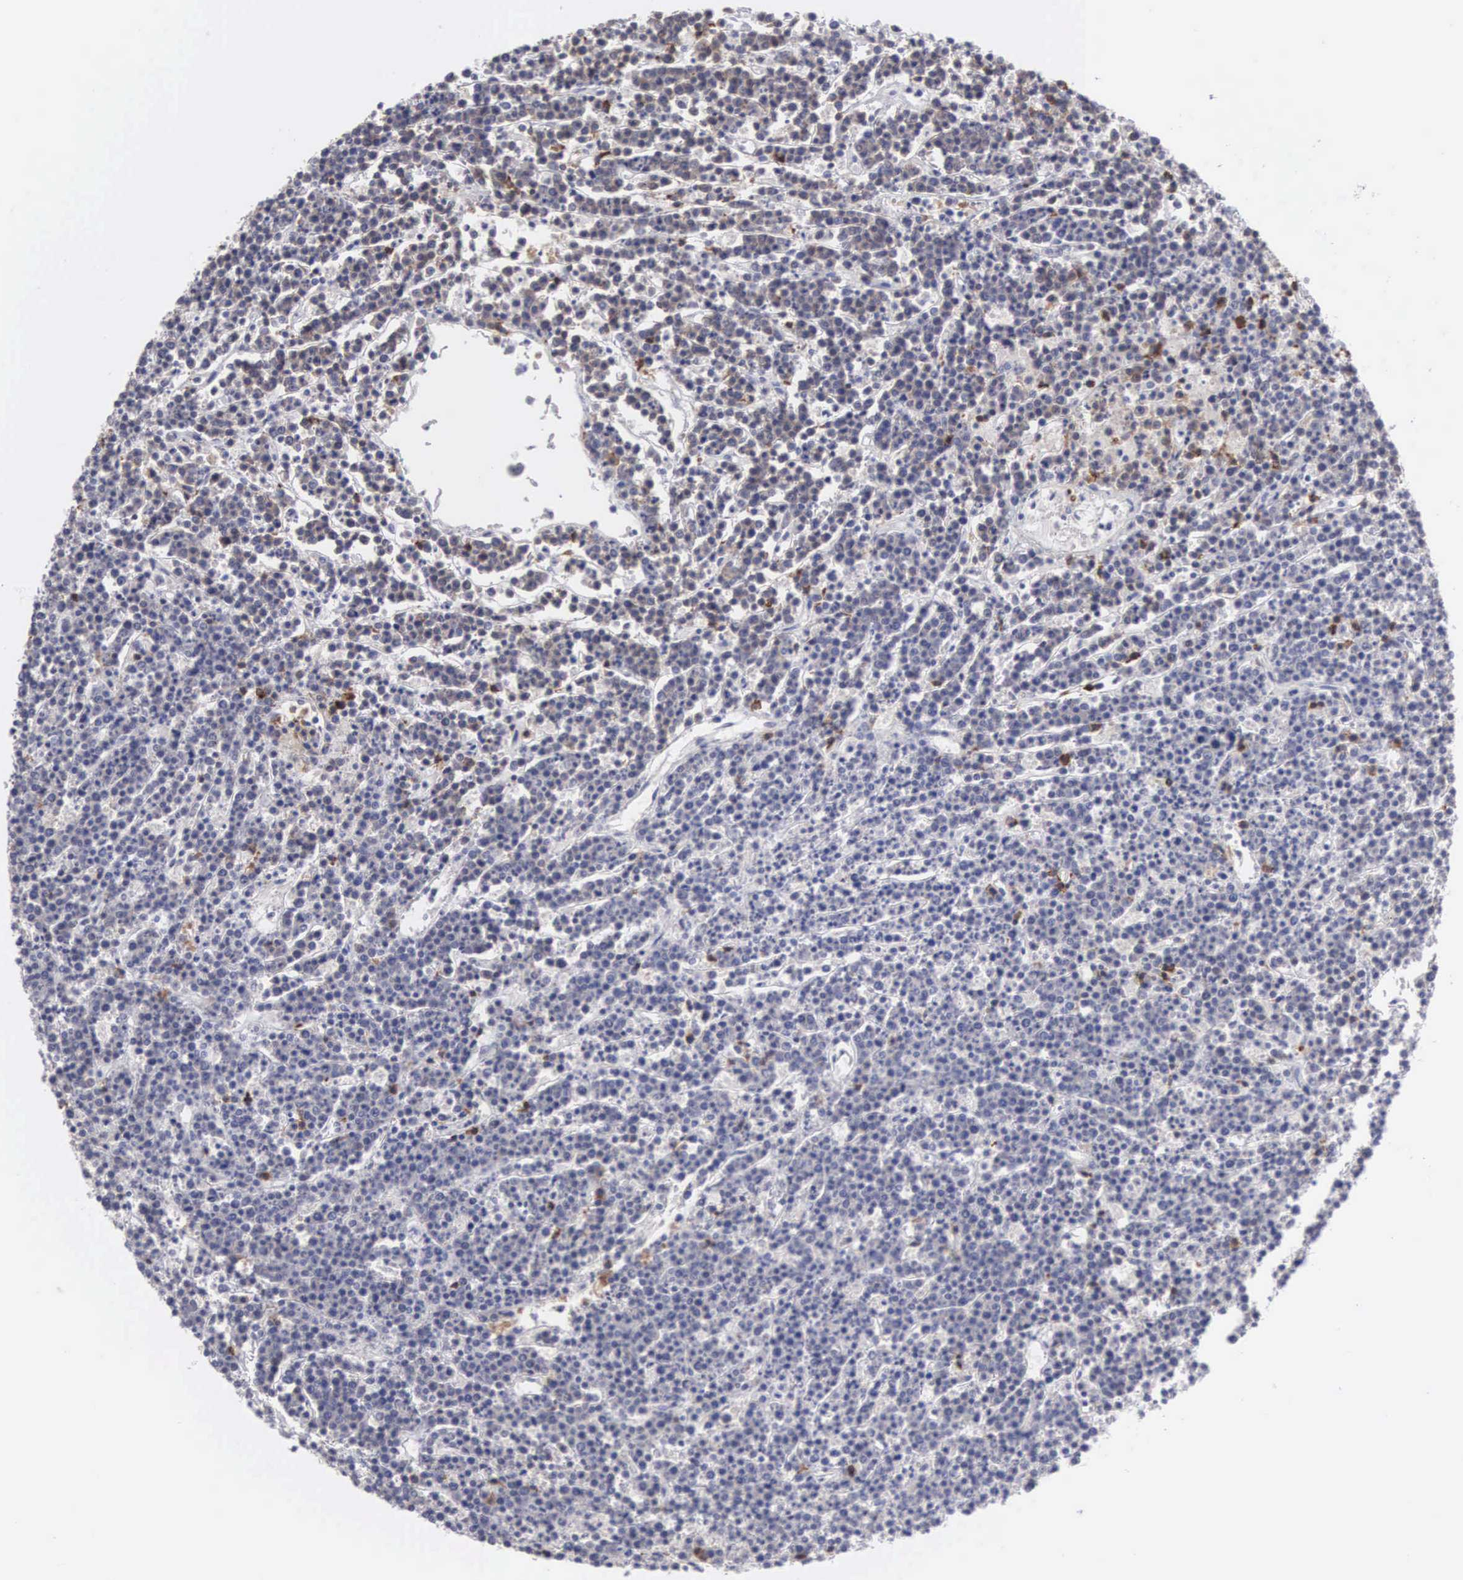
{"staining": {"intensity": "weak", "quantity": "<25%", "location": "cytoplasmic/membranous"}, "tissue": "lymphoma", "cell_type": "Tumor cells", "image_type": "cancer", "snomed": [{"axis": "morphology", "description": "Malignant lymphoma, non-Hodgkin's type, High grade"}, {"axis": "topography", "description": "Ovary"}], "caption": "This is an IHC photomicrograph of human lymphoma. There is no expression in tumor cells.", "gene": "SH3BP1", "patient": {"sex": "female", "age": 56}}